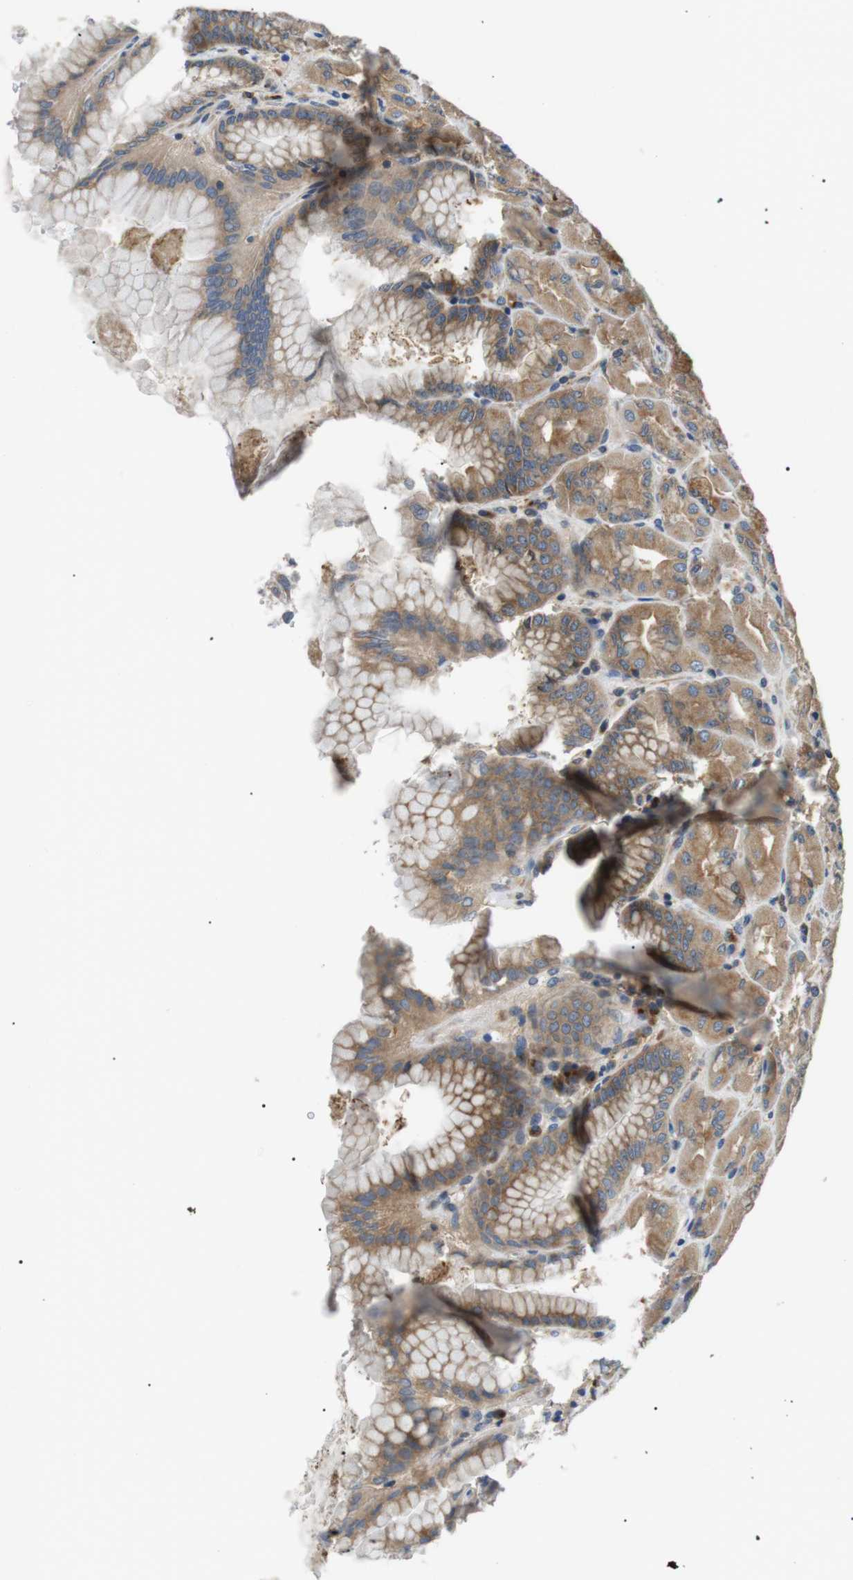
{"staining": {"intensity": "moderate", "quantity": ">75%", "location": "cytoplasmic/membranous"}, "tissue": "stomach", "cell_type": "Glandular cells", "image_type": "normal", "snomed": [{"axis": "morphology", "description": "Normal tissue, NOS"}, {"axis": "topography", "description": "Stomach, upper"}], "caption": "Benign stomach was stained to show a protein in brown. There is medium levels of moderate cytoplasmic/membranous positivity in about >75% of glandular cells. Ihc stains the protein of interest in brown and the nuclei are stained blue.", "gene": "DIPK1A", "patient": {"sex": "female", "age": 56}}